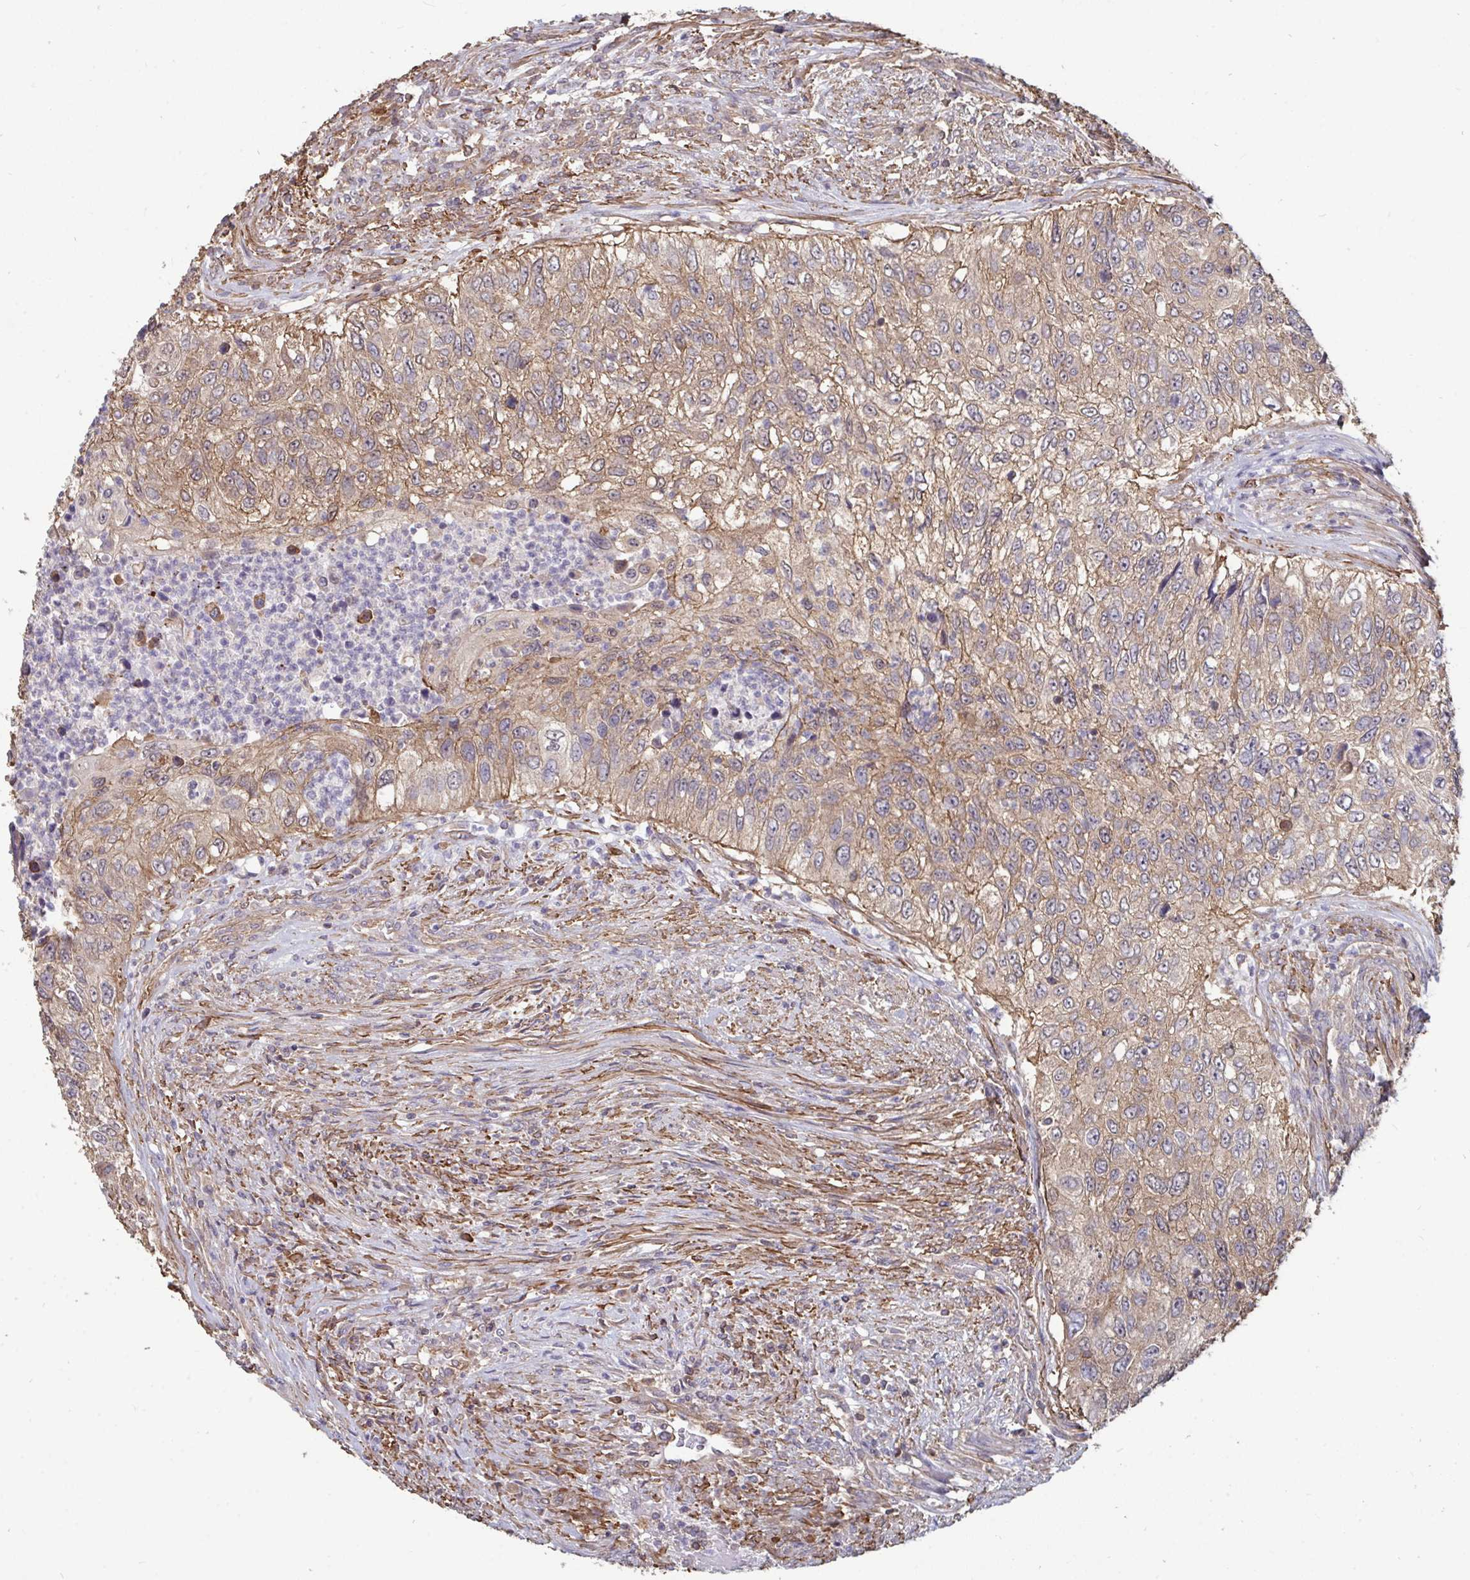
{"staining": {"intensity": "weak", "quantity": "25%-75%", "location": "cytoplasmic/membranous"}, "tissue": "urothelial cancer", "cell_type": "Tumor cells", "image_type": "cancer", "snomed": [{"axis": "morphology", "description": "Urothelial carcinoma, High grade"}, {"axis": "topography", "description": "Urinary bladder"}], "caption": "Weak cytoplasmic/membranous staining is seen in about 25%-75% of tumor cells in urothelial carcinoma (high-grade). (Brightfield microscopy of DAB IHC at high magnification).", "gene": "ISCU", "patient": {"sex": "female", "age": 60}}